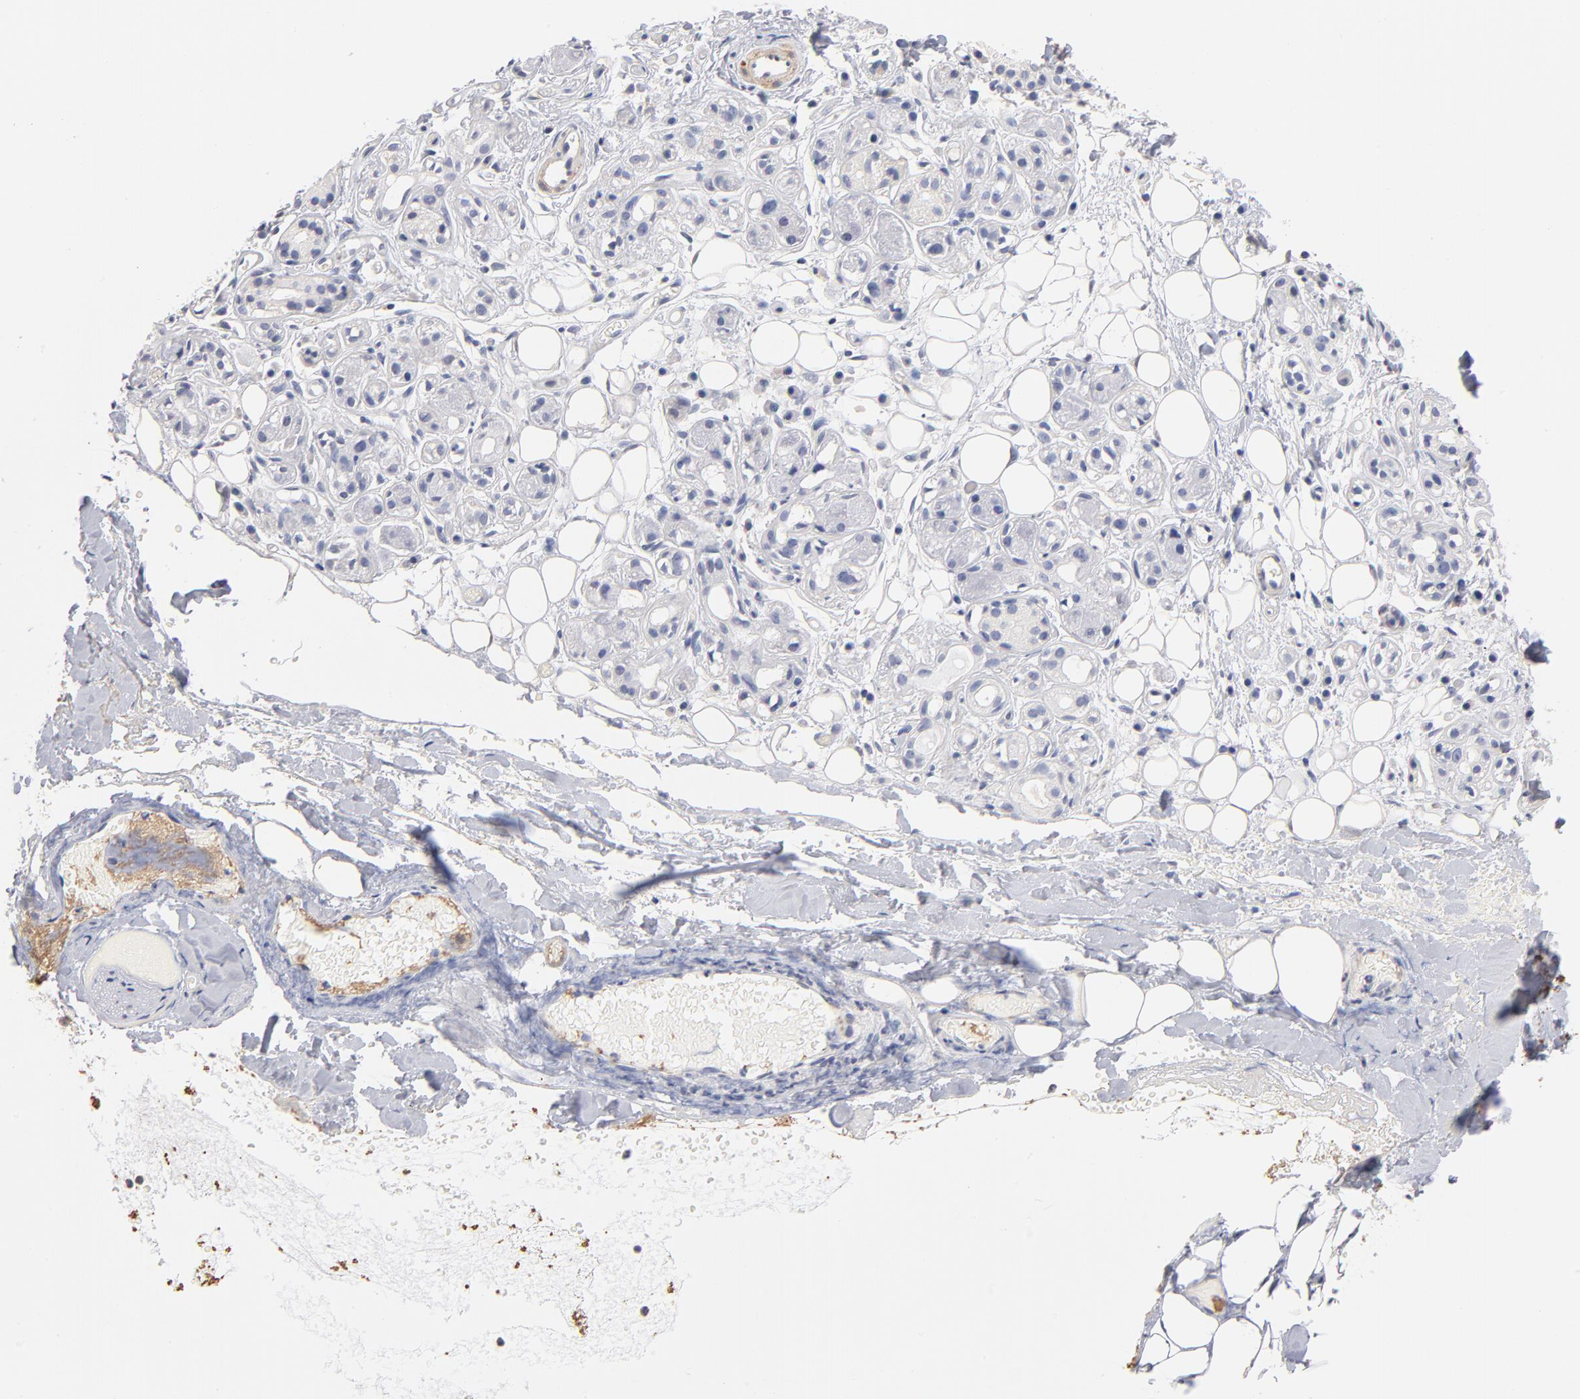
{"staining": {"intensity": "negative", "quantity": "none", "location": "none"}, "tissue": "salivary gland", "cell_type": "Glandular cells", "image_type": "normal", "snomed": [{"axis": "morphology", "description": "Normal tissue, NOS"}, {"axis": "topography", "description": "Salivary gland"}], "caption": "The image reveals no significant staining in glandular cells of salivary gland.", "gene": "ITGA8", "patient": {"sex": "male", "age": 54}}